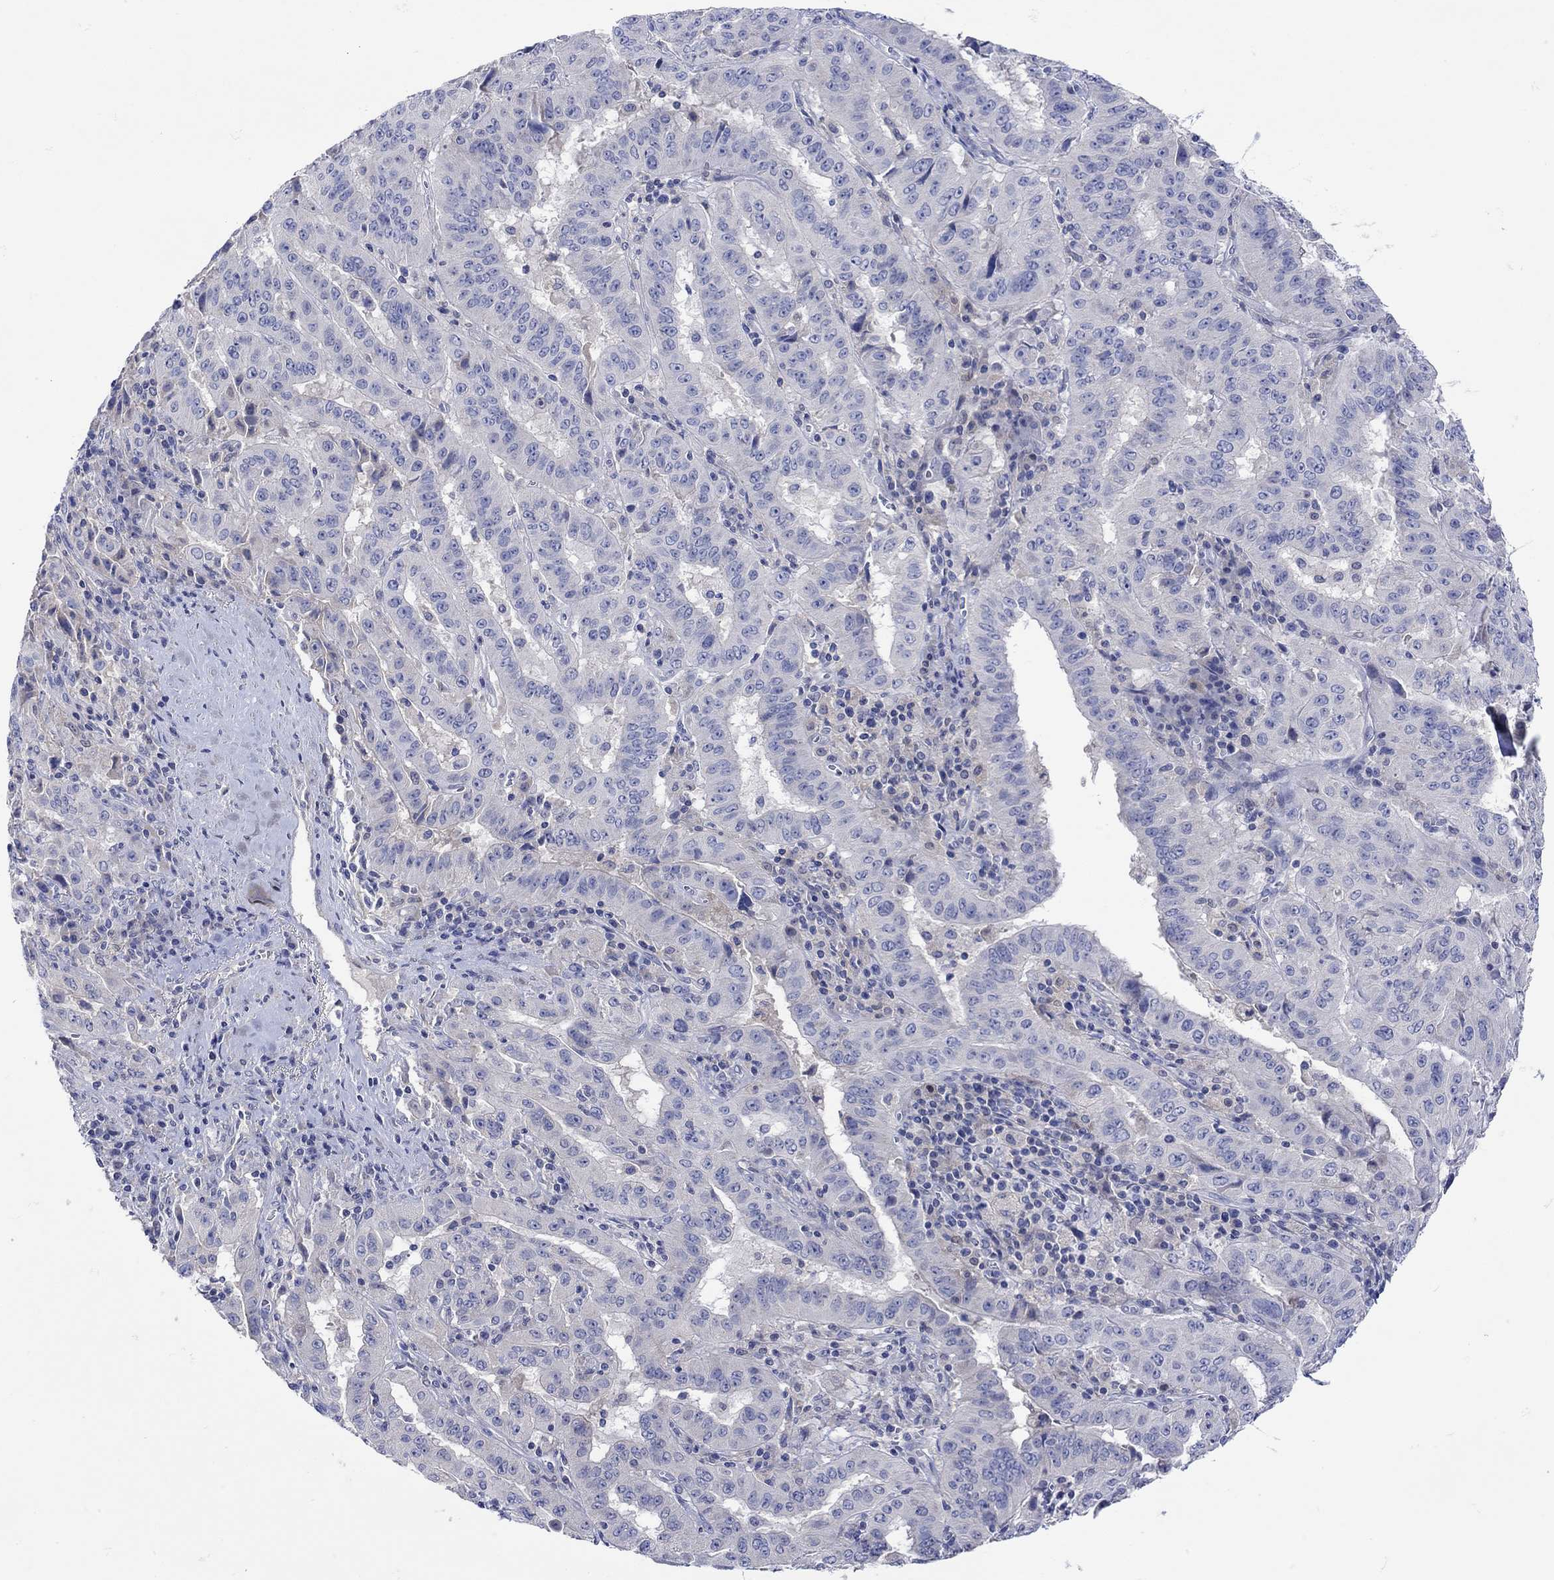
{"staining": {"intensity": "negative", "quantity": "none", "location": "none"}, "tissue": "pancreatic cancer", "cell_type": "Tumor cells", "image_type": "cancer", "snomed": [{"axis": "morphology", "description": "Adenocarcinoma, NOS"}, {"axis": "topography", "description": "Pancreas"}], "caption": "An IHC micrograph of pancreatic adenocarcinoma is shown. There is no staining in tumor cells of pancreatic adenocarcinoma.", "gene": "MSI1", "patient": {"sex": "male", "age": 63}}